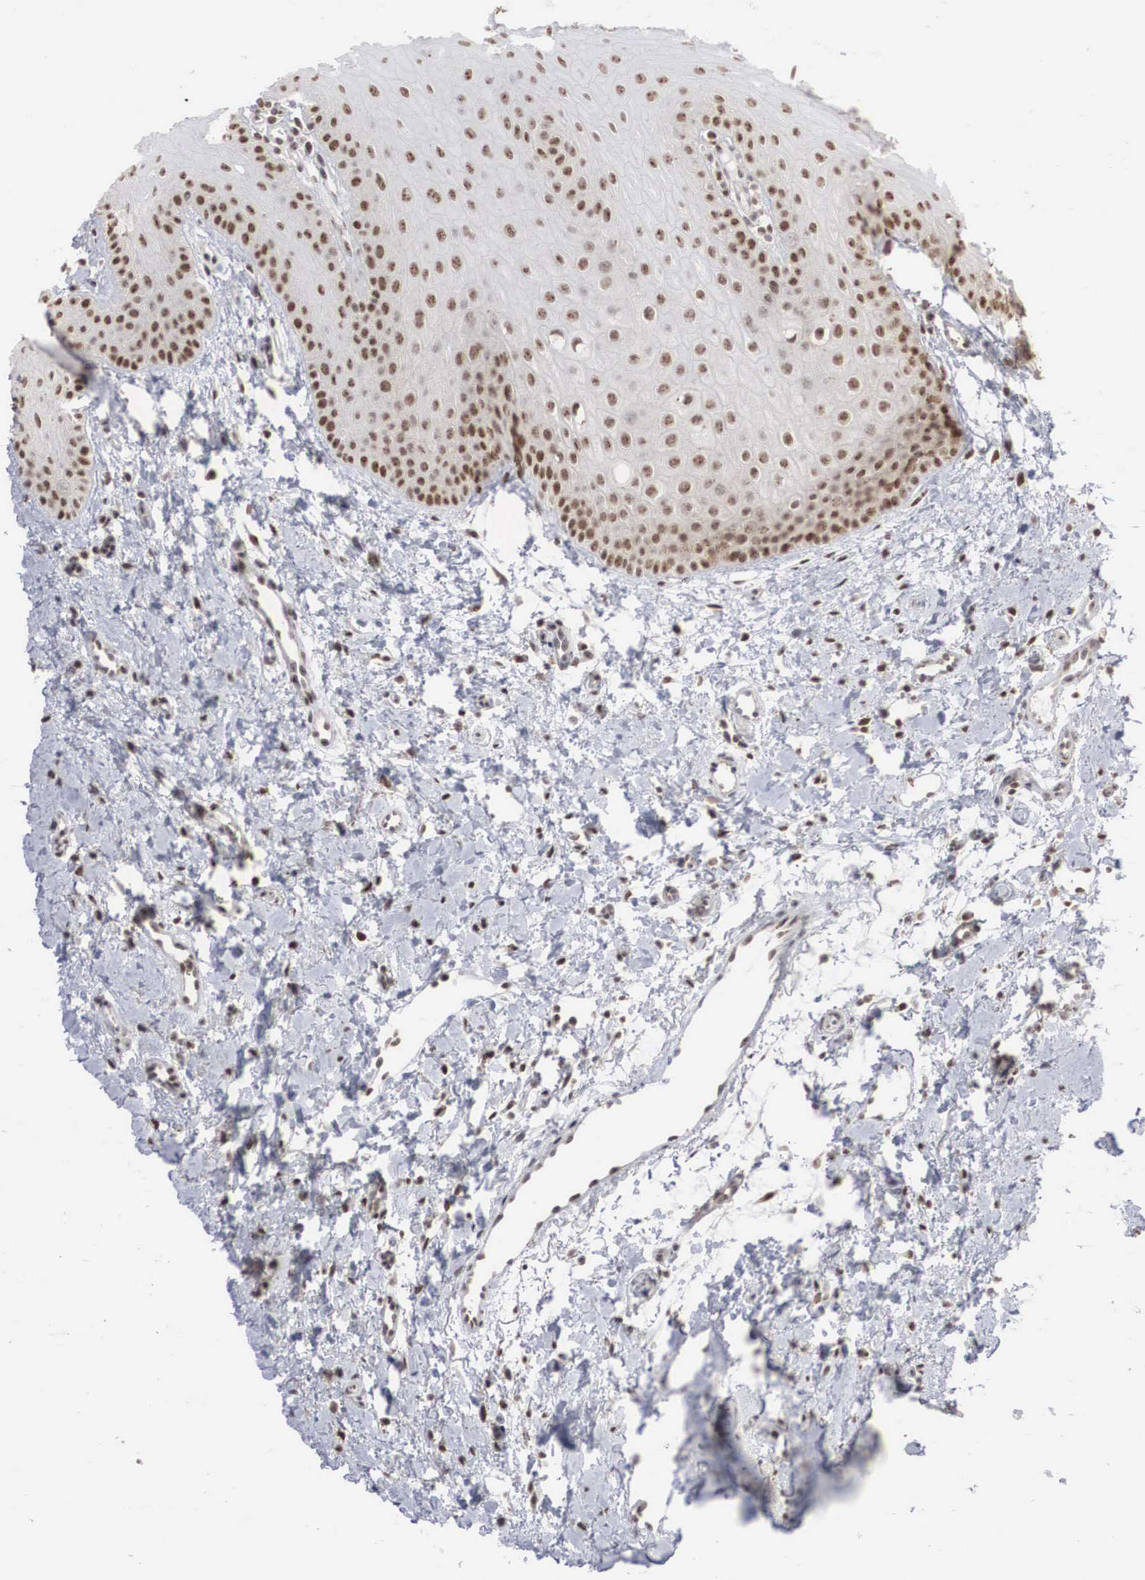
{"staining": {"intensity": "moderate", "quantity": "25%-75%", "location": "nuclear"}, "tissue": "oral mucosa", "cell_type": "Squamous epithelial cells", "image_type": "normal", "snomed": [{"axis": "morphology", "description": "Normal tissue, NOS"}, {"axis": "topography", "description": "Oral tissue"}], "caption": "The image shows a brown stain indicating the presence of a protein in the nuclear of squamous epithelial cells in oral mucosa.", "gene": "AUTS2", "patient": {"sex": "female", "age": 23}}